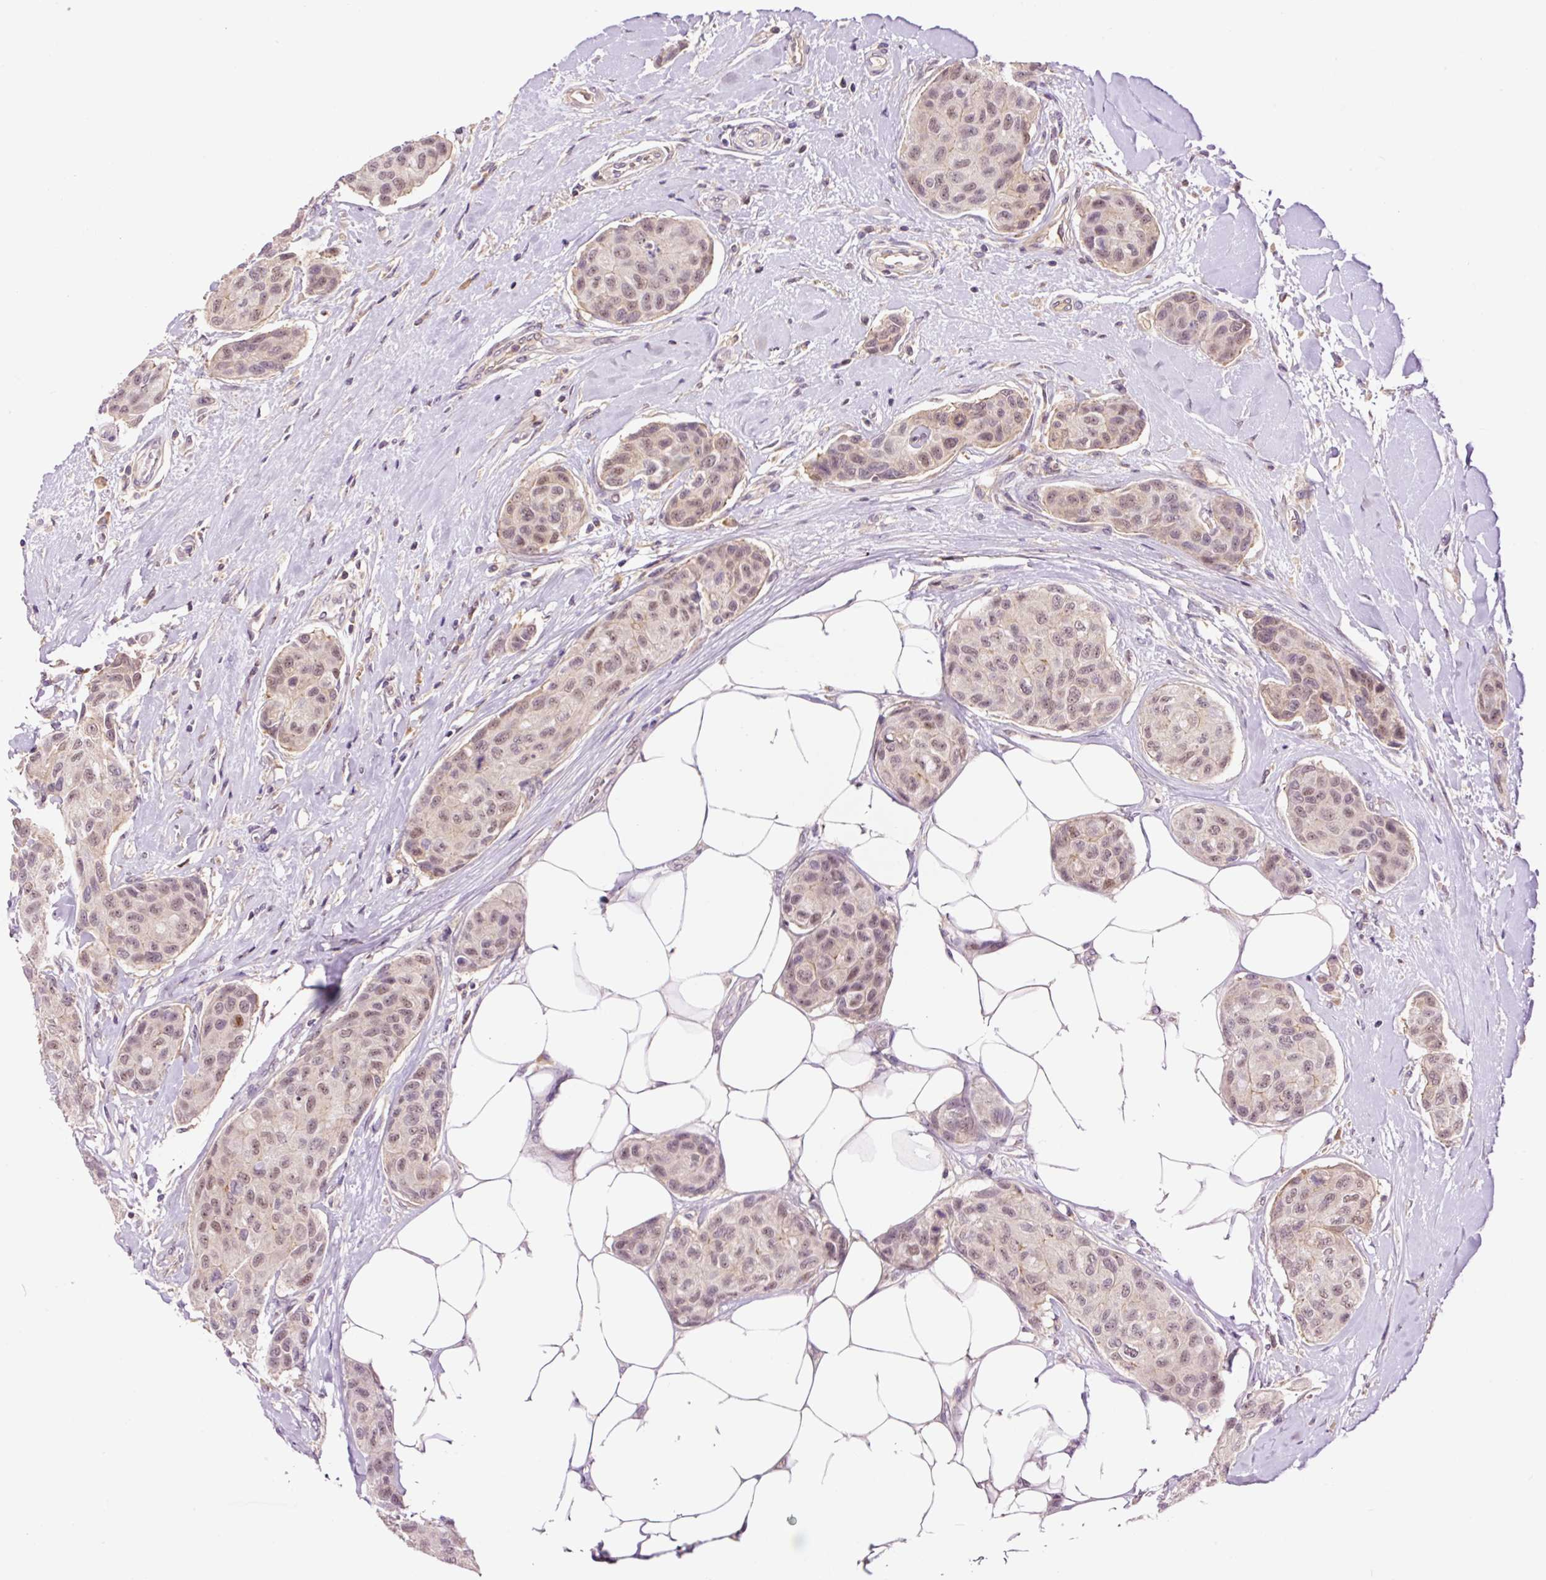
{"staining": {"intensity": "weak", "quantity": ">75%", "location": "nuclear"}, "tissue": "breast cancer", "cell_type": "Tumor cells", "image_type": "cancer", "snomed": [{"axis": "morphology", "description": "Duct carcinoma"}, {"axis": "topography", "description": "Breast"}, {"axis": "topography", "description": "Lymph node"}], "caption": "Human breast infiltrating ductal carcinoma stained with a protein marker reveals weak staining in tumor cells.", "gene": "DPPA4", "patient": {"sex": "female", "age": 80}}